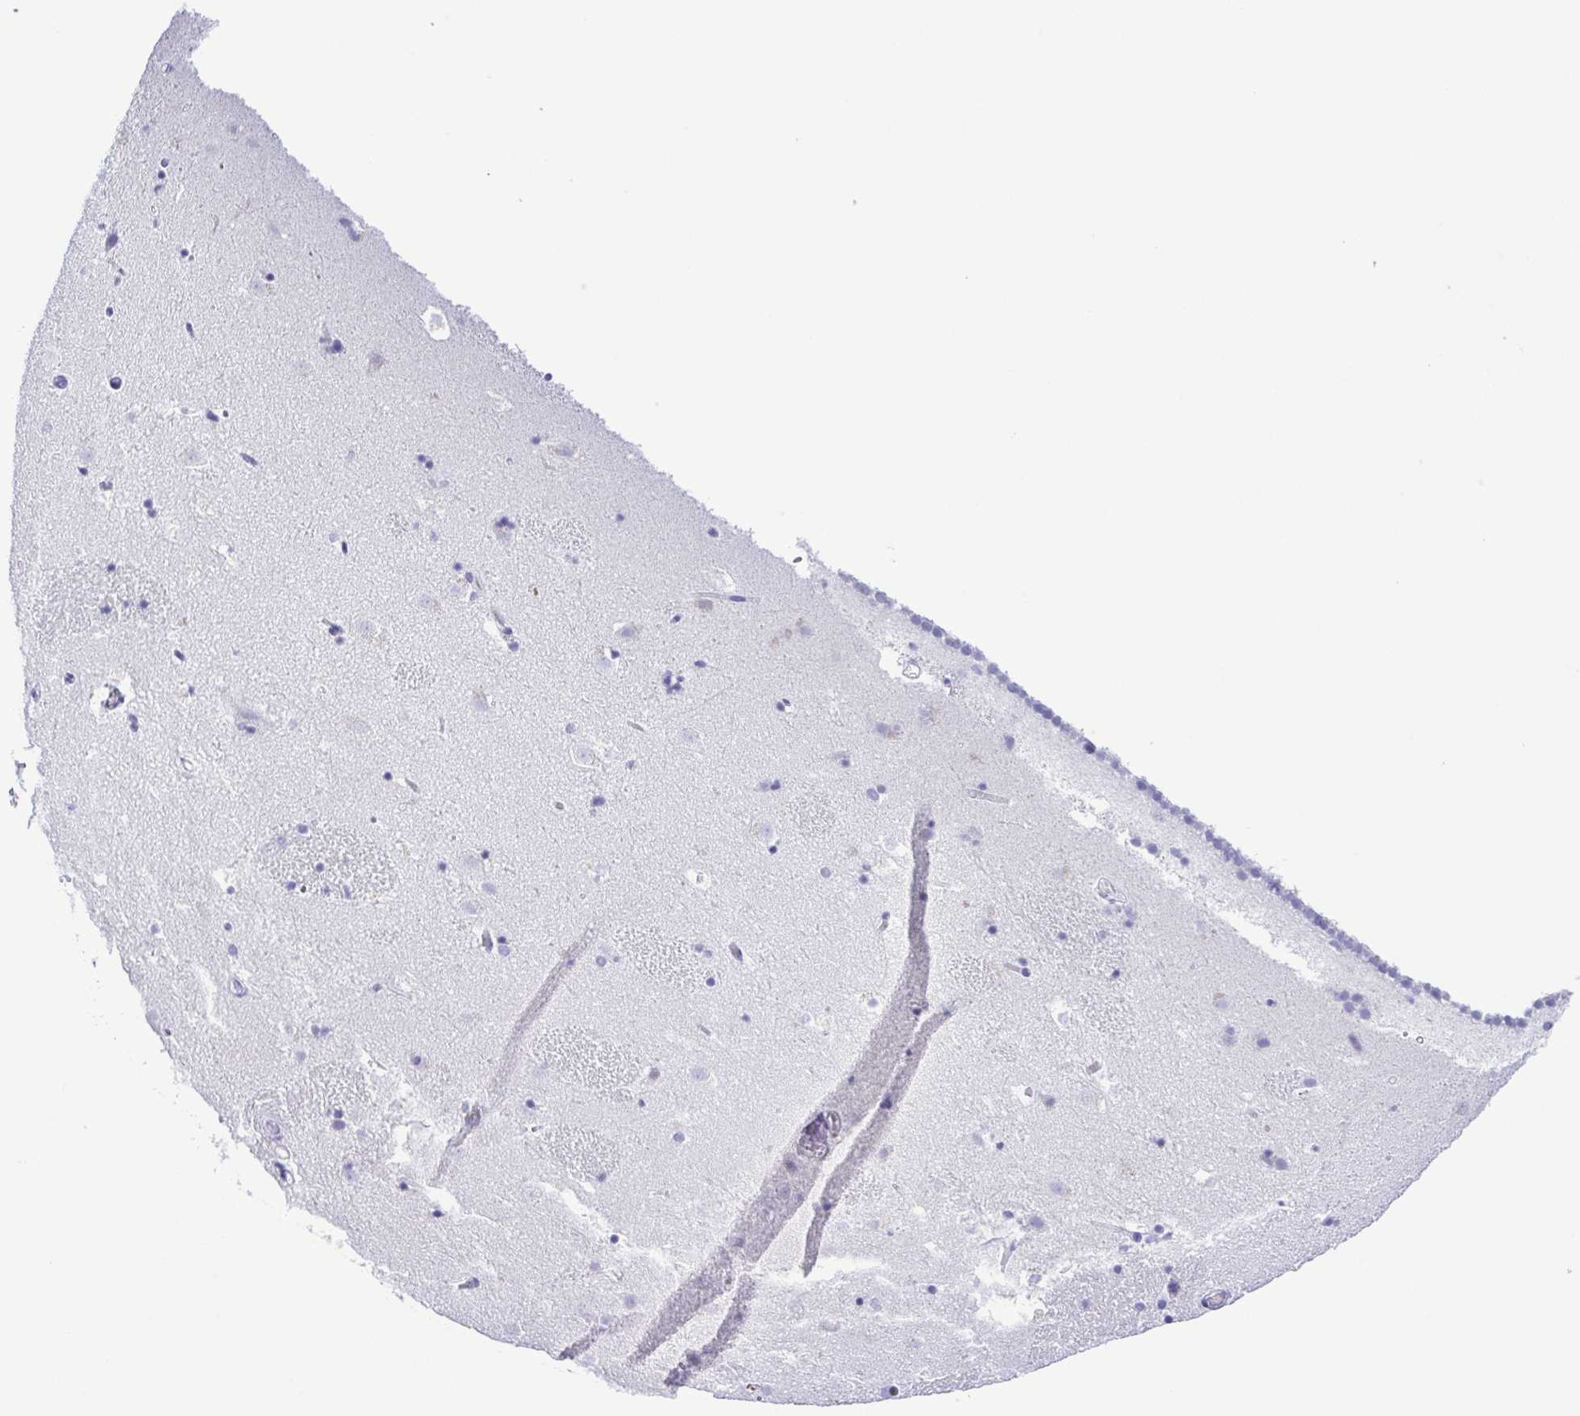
{"staining": {"intensity": "negative", "quantity": "none", "location": "none"}, "tissue": "caudate", "cell_type": "Glial cells", "image_type": "normal", "snomed": [{"axis": "morphology", "description": "Normal tissue, NOS"}, {"axis": "topography", "description": "Lateral ventricle wall"}], "caption": "Immunohistochemistry photomicrograph of normal human caudate stained for a protein (brown), which exhibits no positivity in glial cells.", "gene": "CASP14", "patient": {"sex": "male", "age": 37}}